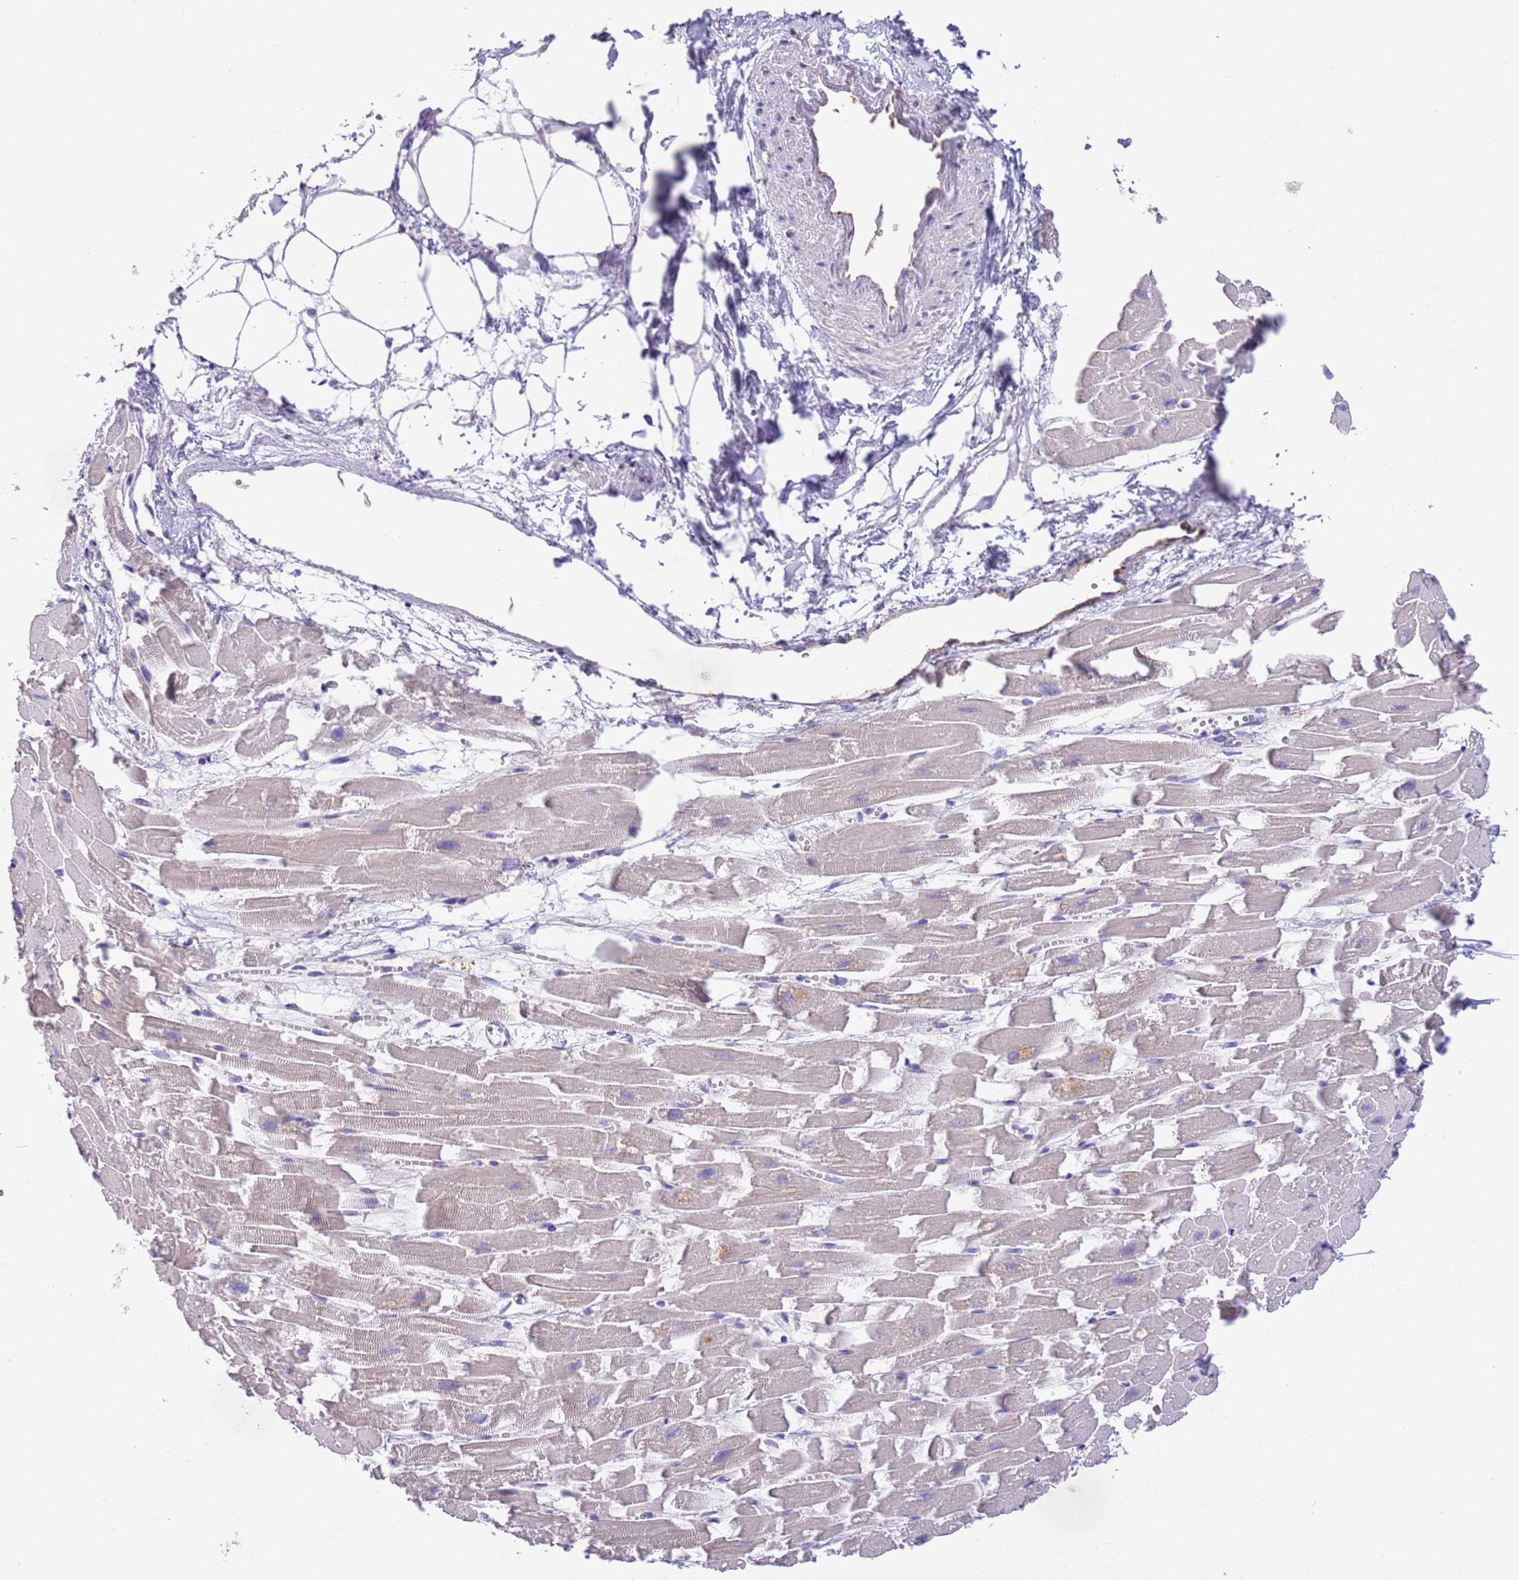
{"staining": {"intensity": "weak", "quantity": "<25%", "location": "cytoplasmic/membranous"}, "tissue": "heart muscle", "cell_type": "Cardiomyocytes", "image_type": "normal", "snomed": [{"axis": "morphology", "description": "Normal tissue, NOS"}, {"axis": "topography", "description": "Heart"}], "caption": "There is no significant staining in cardiomyocytes of heart muscle. (DAB (3,3'-diaminobenzidine) IHC, high magnification).", "gene": "SFTPA1", "patient": {"sex": "female", "age": 64}}